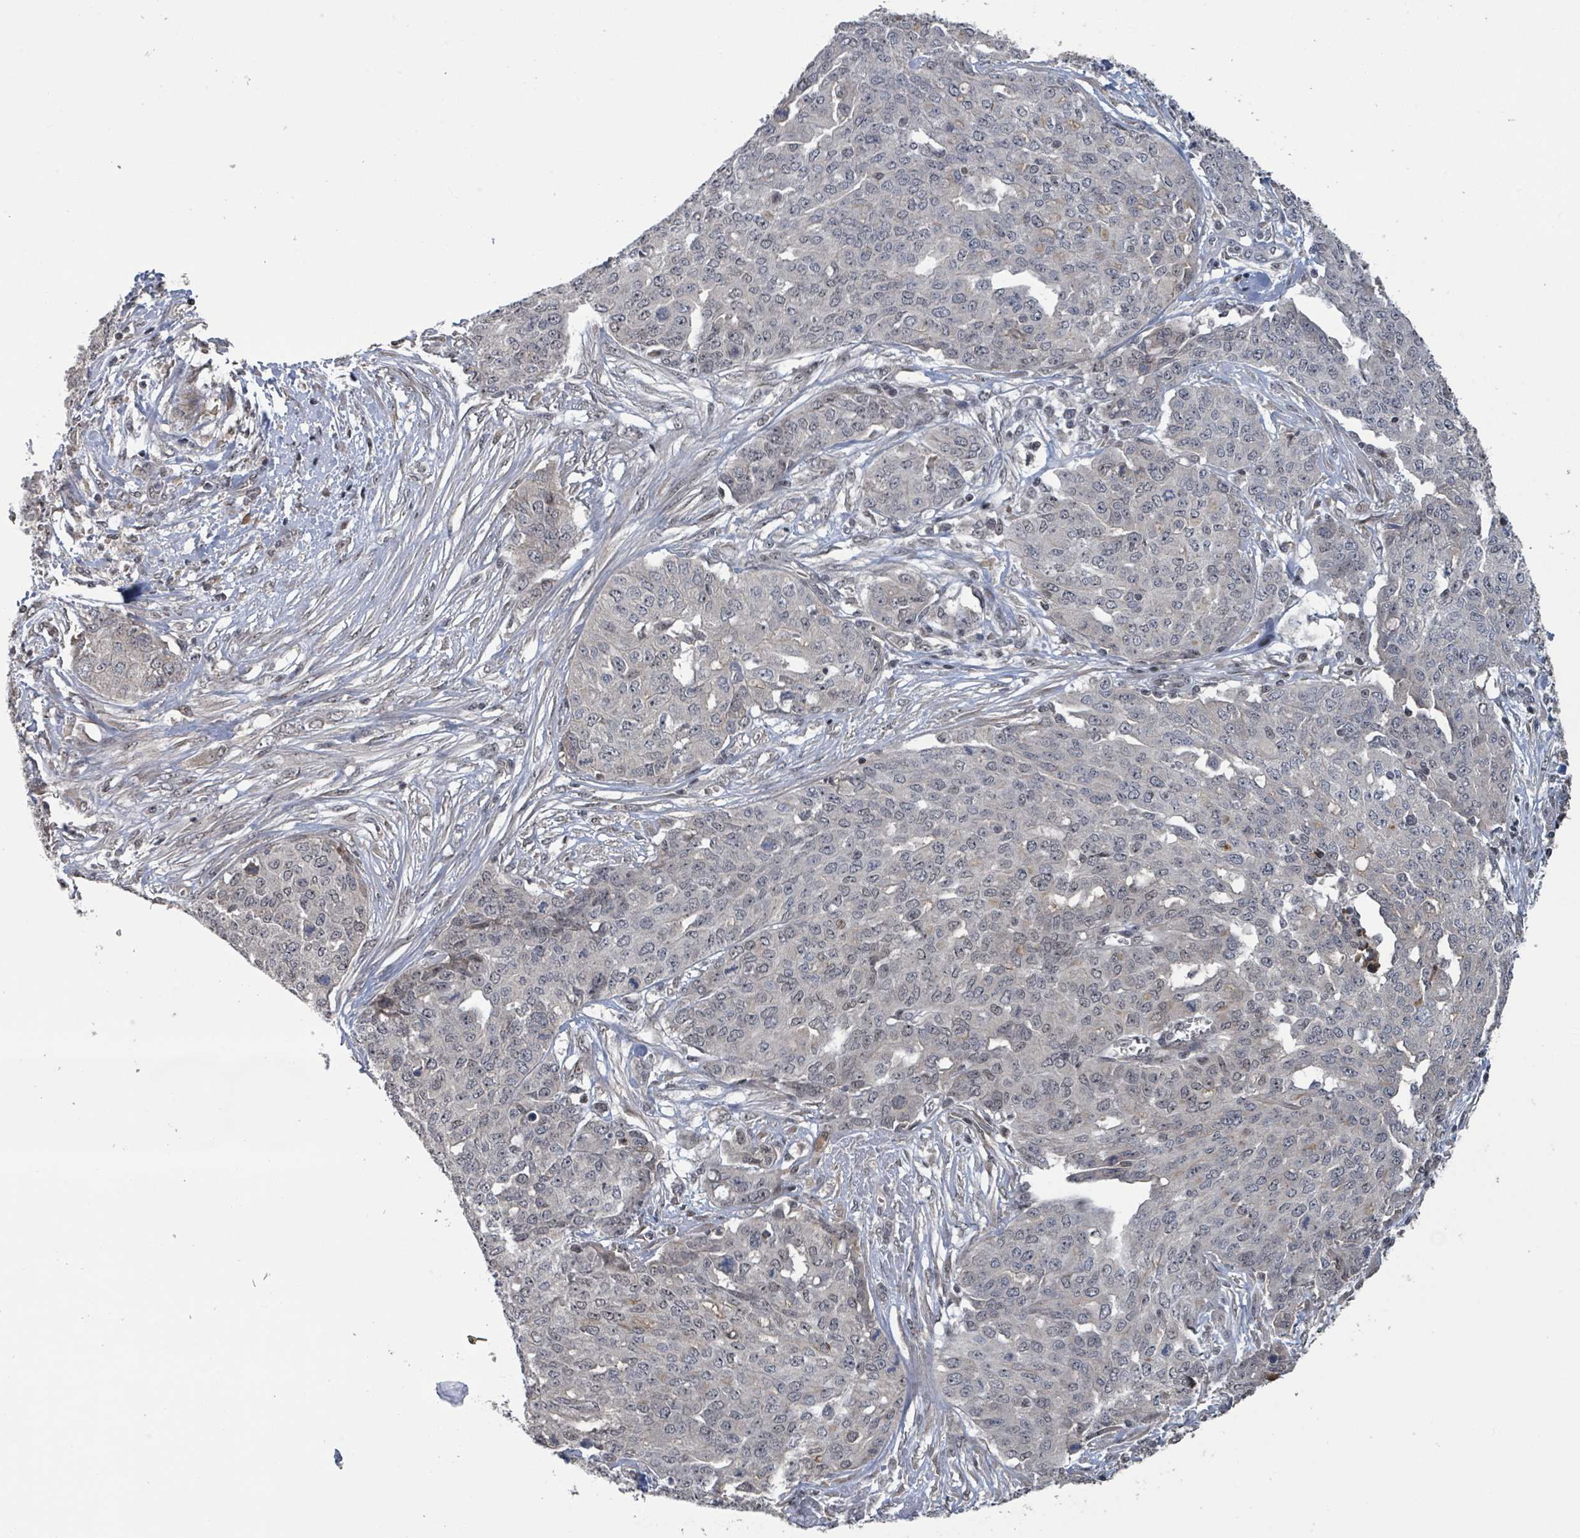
{"staining": {"intensity": "weak", "quantity": "<25%", "location": "nuclear"}, "tissue": "ovarian cancer", "cell_type": "Tumor cells", "image_type": "cancer", "snomed": [{"axis": "morphology", "description": "Cystadenocarcinoma, serous, NOS"}, {"axis": "topography", "description": "Soft tissue"}, {"axis": "topography", "description": "Ovary"}], "caption": "The immunohistochemistry (IHC) image has no significant staining in tumor cells of ovarian cancer tissue.", "gene": "ZBTB14", "patient": {"sex": "female", "age": 57}}